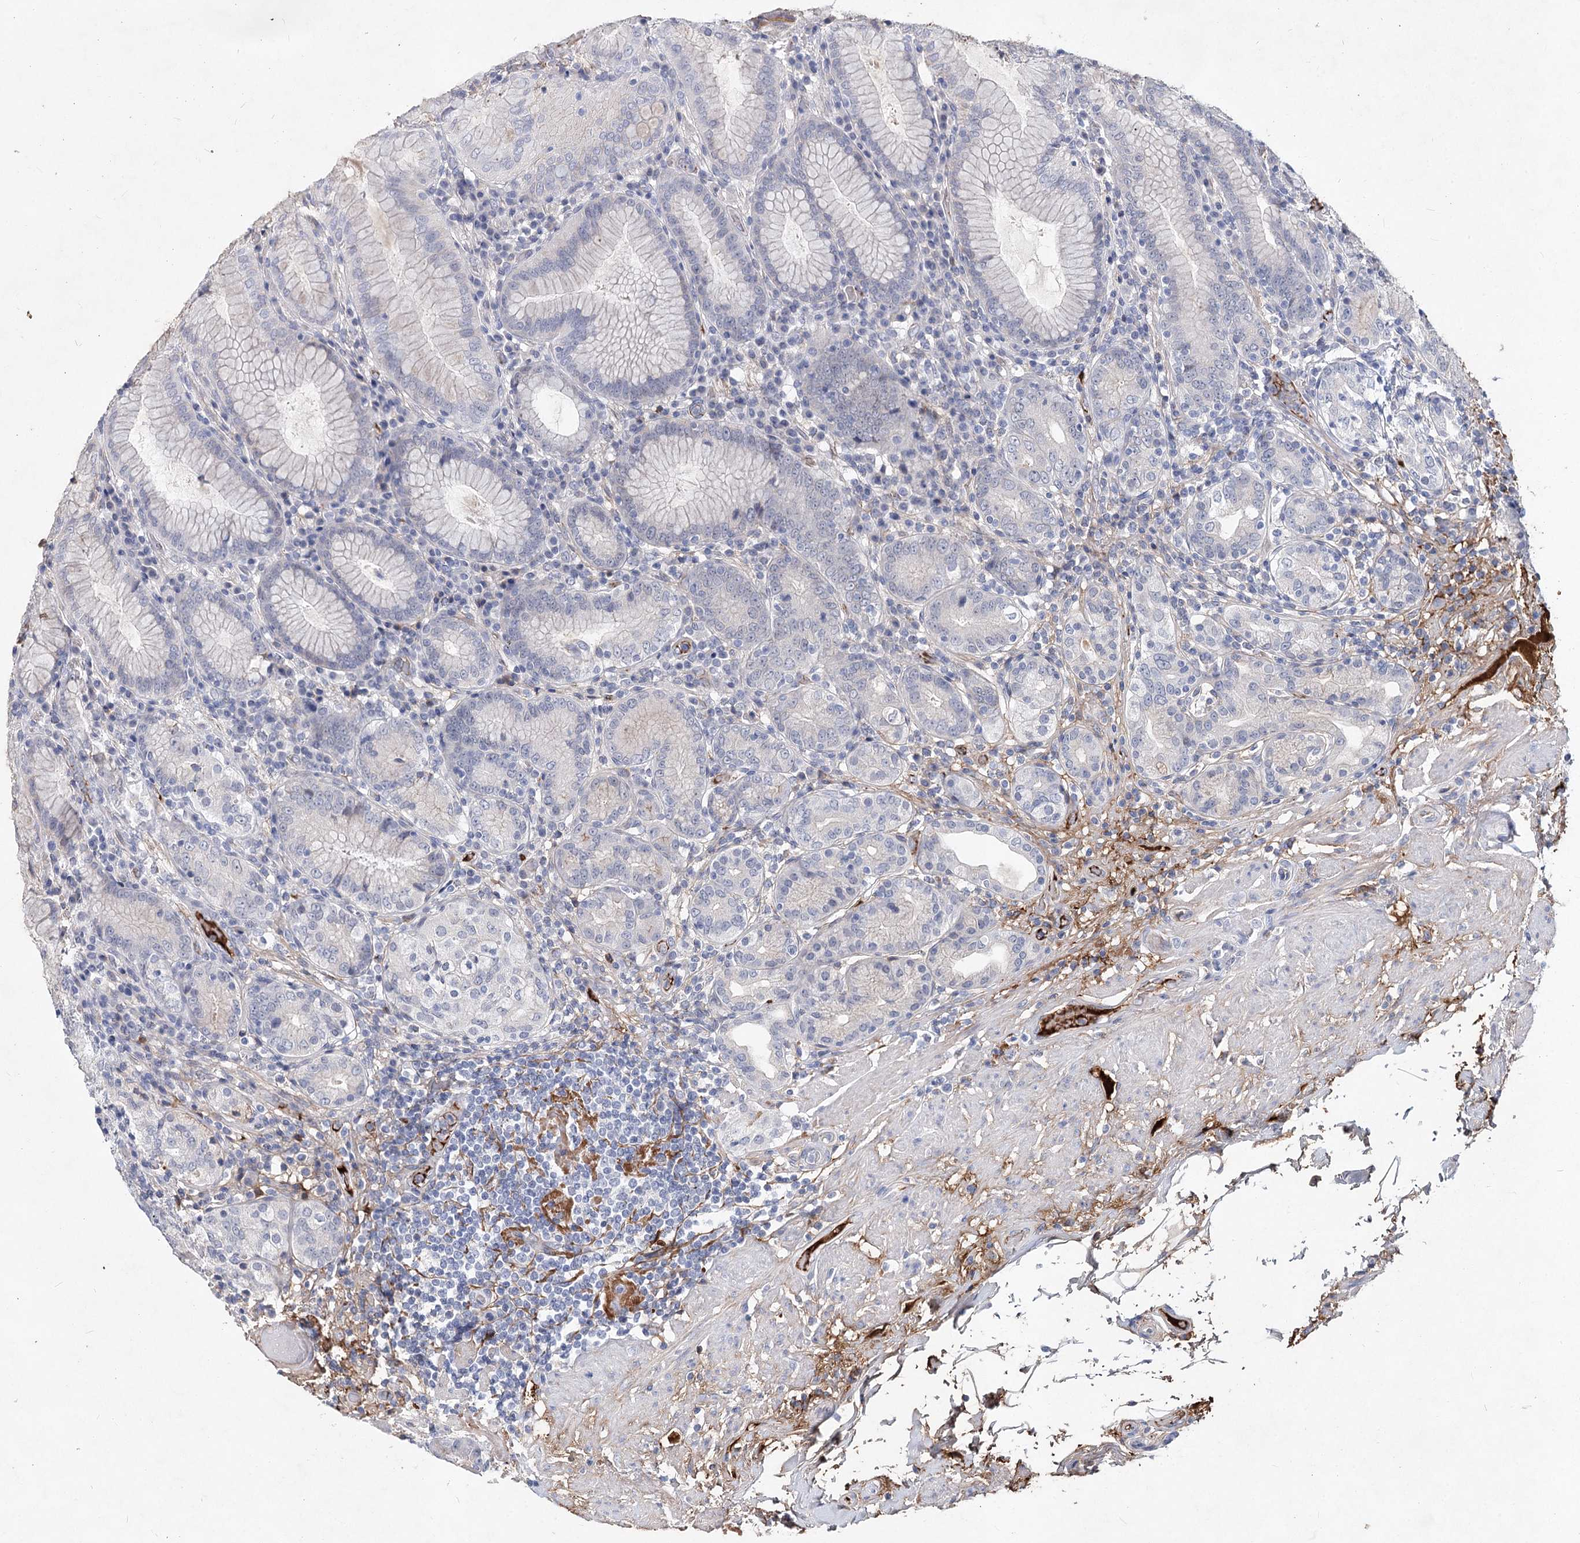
{"staining": {"intensity": "negative", "quantity": "none", "location": "none"}, "tissue": "stomach", "cell_type": "Glandular cells", "image_type": "normal", "snomed": [{"axis": "morphology", "description": "Normal tissue, NOS"}, {"axis": "topography", "description": "Stomach, upper"}, {"axis": "topography", "description": "Stomach, lower"}], "caption": "Glandular cells show no significant staining in unremarkable stomach.", "gene": "TASOR2", "patient": {"sex": "female", "age": 76}}